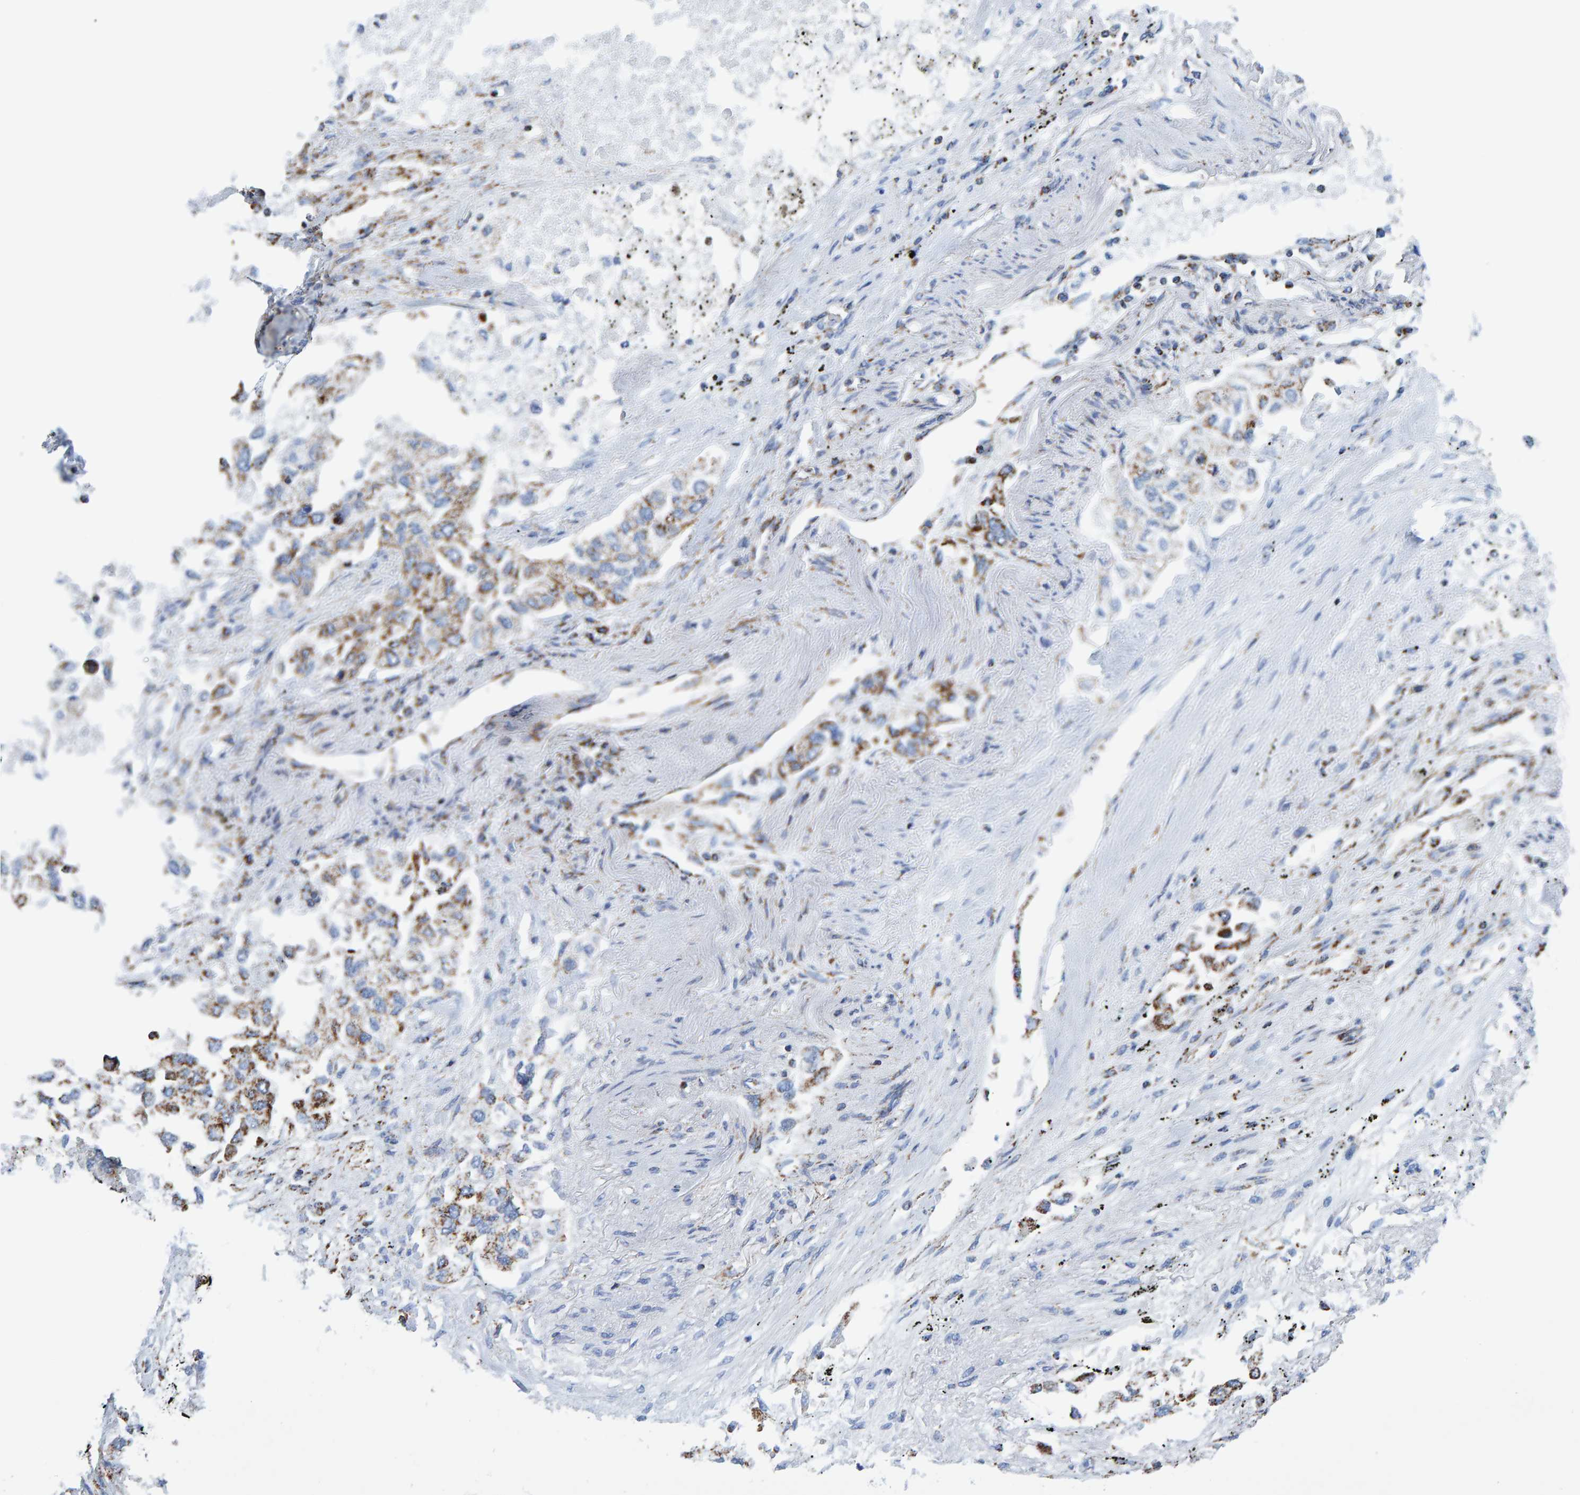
{"staining": {"intensity": "moderate", "quantity": ">75%", "location": "cytoplasmic/membranous"}, "tissue": "lung cancer", "cell_type": "Tumor cells", "image_type": "cancer", "snomed": [{"axis": "morphology", "description": "Inflammation, NOS"}, {"axis": "morphology", "description": "Adenocarcinoma, NOS"}, {"axis": "topography", "description": "Lung"}], "caption": "Lung adenocarcinoma stained with IHC shows moderate cytoplasmic/membranous expression in about >75% of tumor cells.", "gene": "ENSG00000262660", "patient": {"sex": "male", "age": 63}}